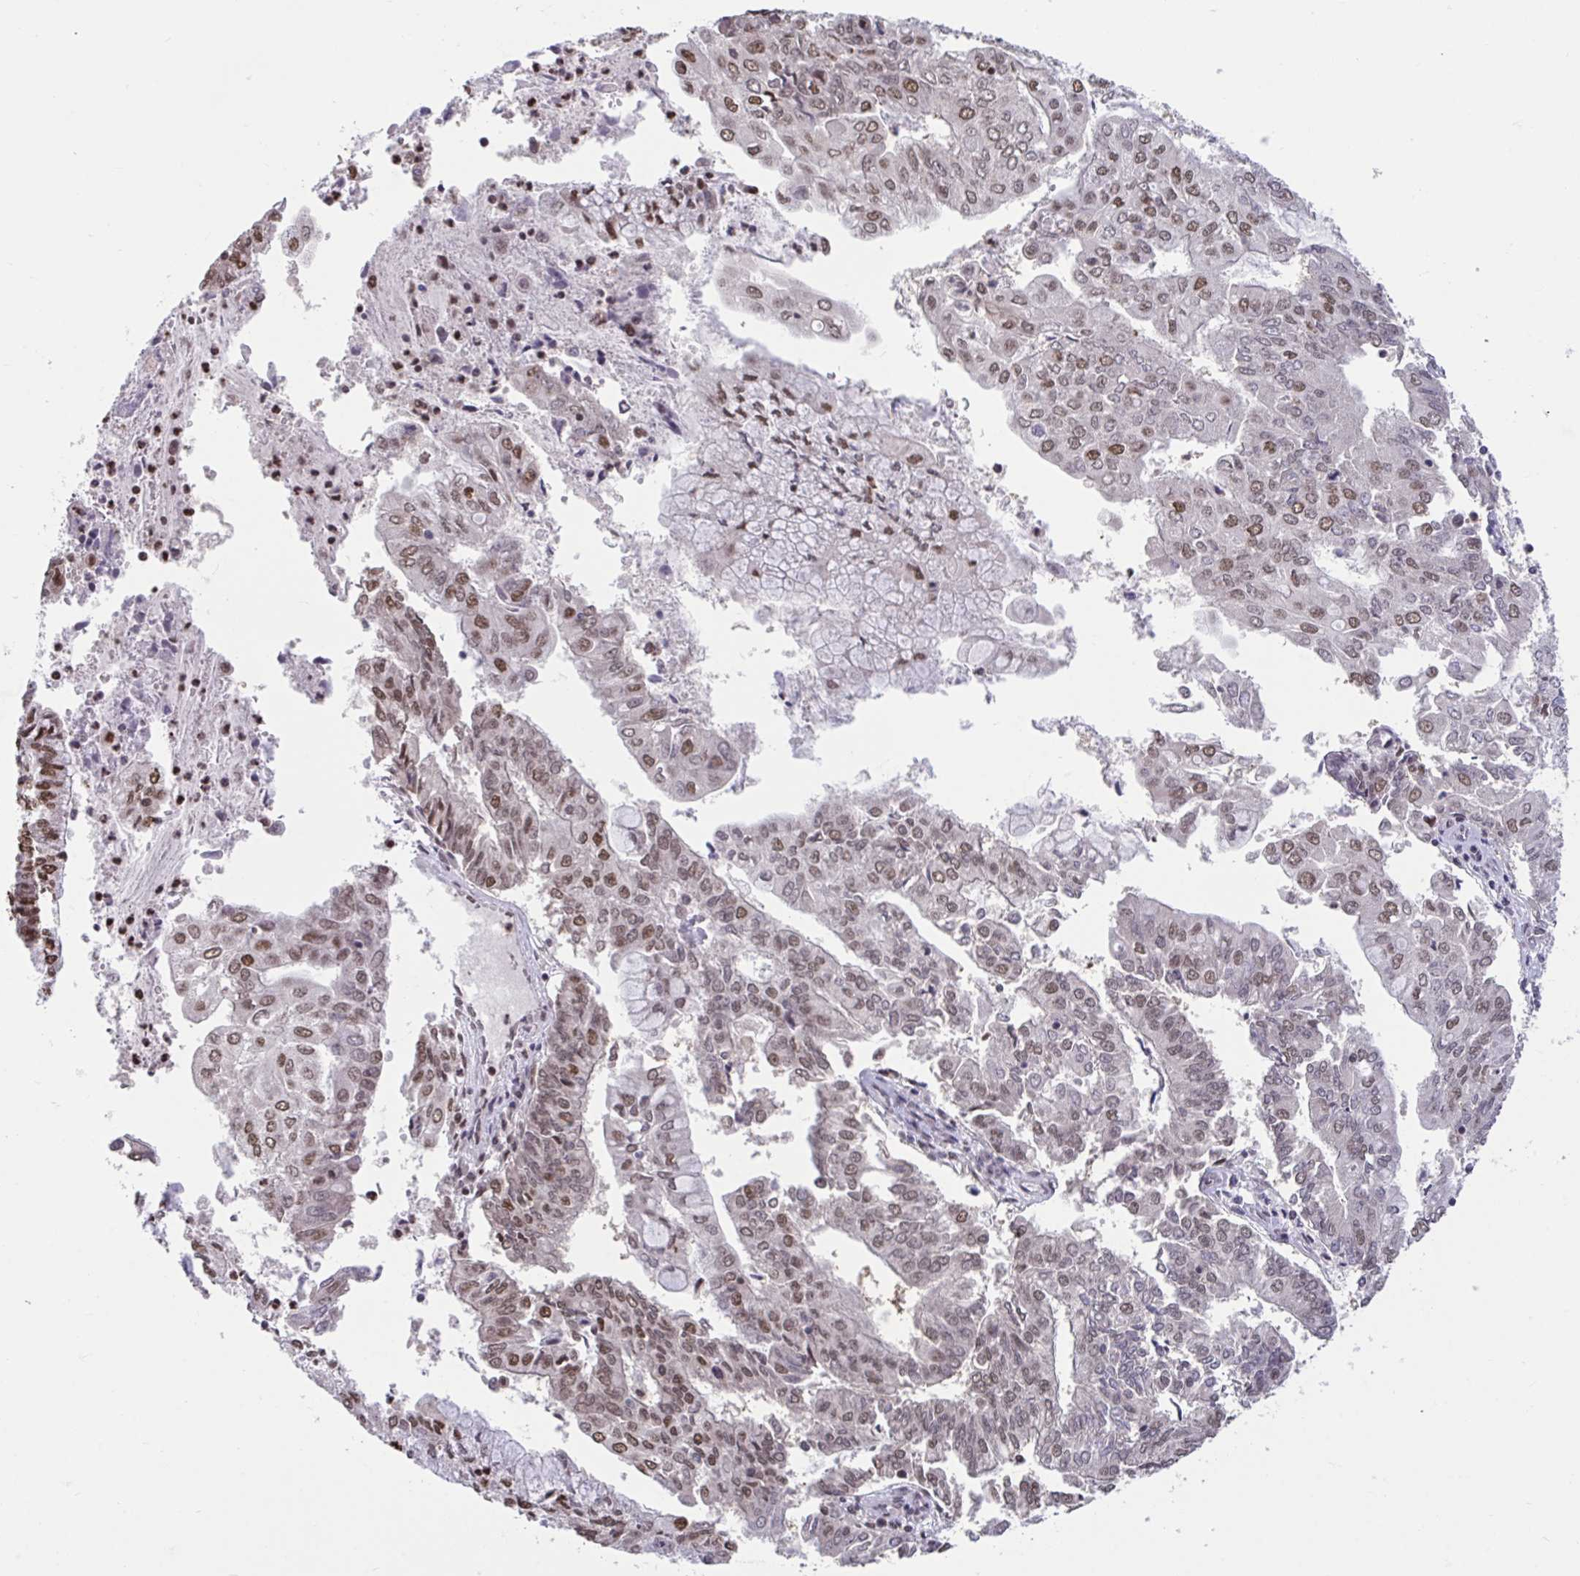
{"staining": {"intensity": "moderate", "quantity": ">75%", "location": "nuclear"}, "tissue": "endometrial cancer", "cell_type": "Tumor cells", "image_type": "cancer", "snomed": [{"axis": "morphology", "description": "Adenocarcinoma, NOS"}, {"axis": "topography", "description": "Endometrium"}], "caption": "A micrograph of human endometrial adenocarcinoma stained for a protein displays moderate nuclear brown staining in tumor cells.", "gene": "HNRNPDL", "patient": {"sex": "female", "age": 61}}